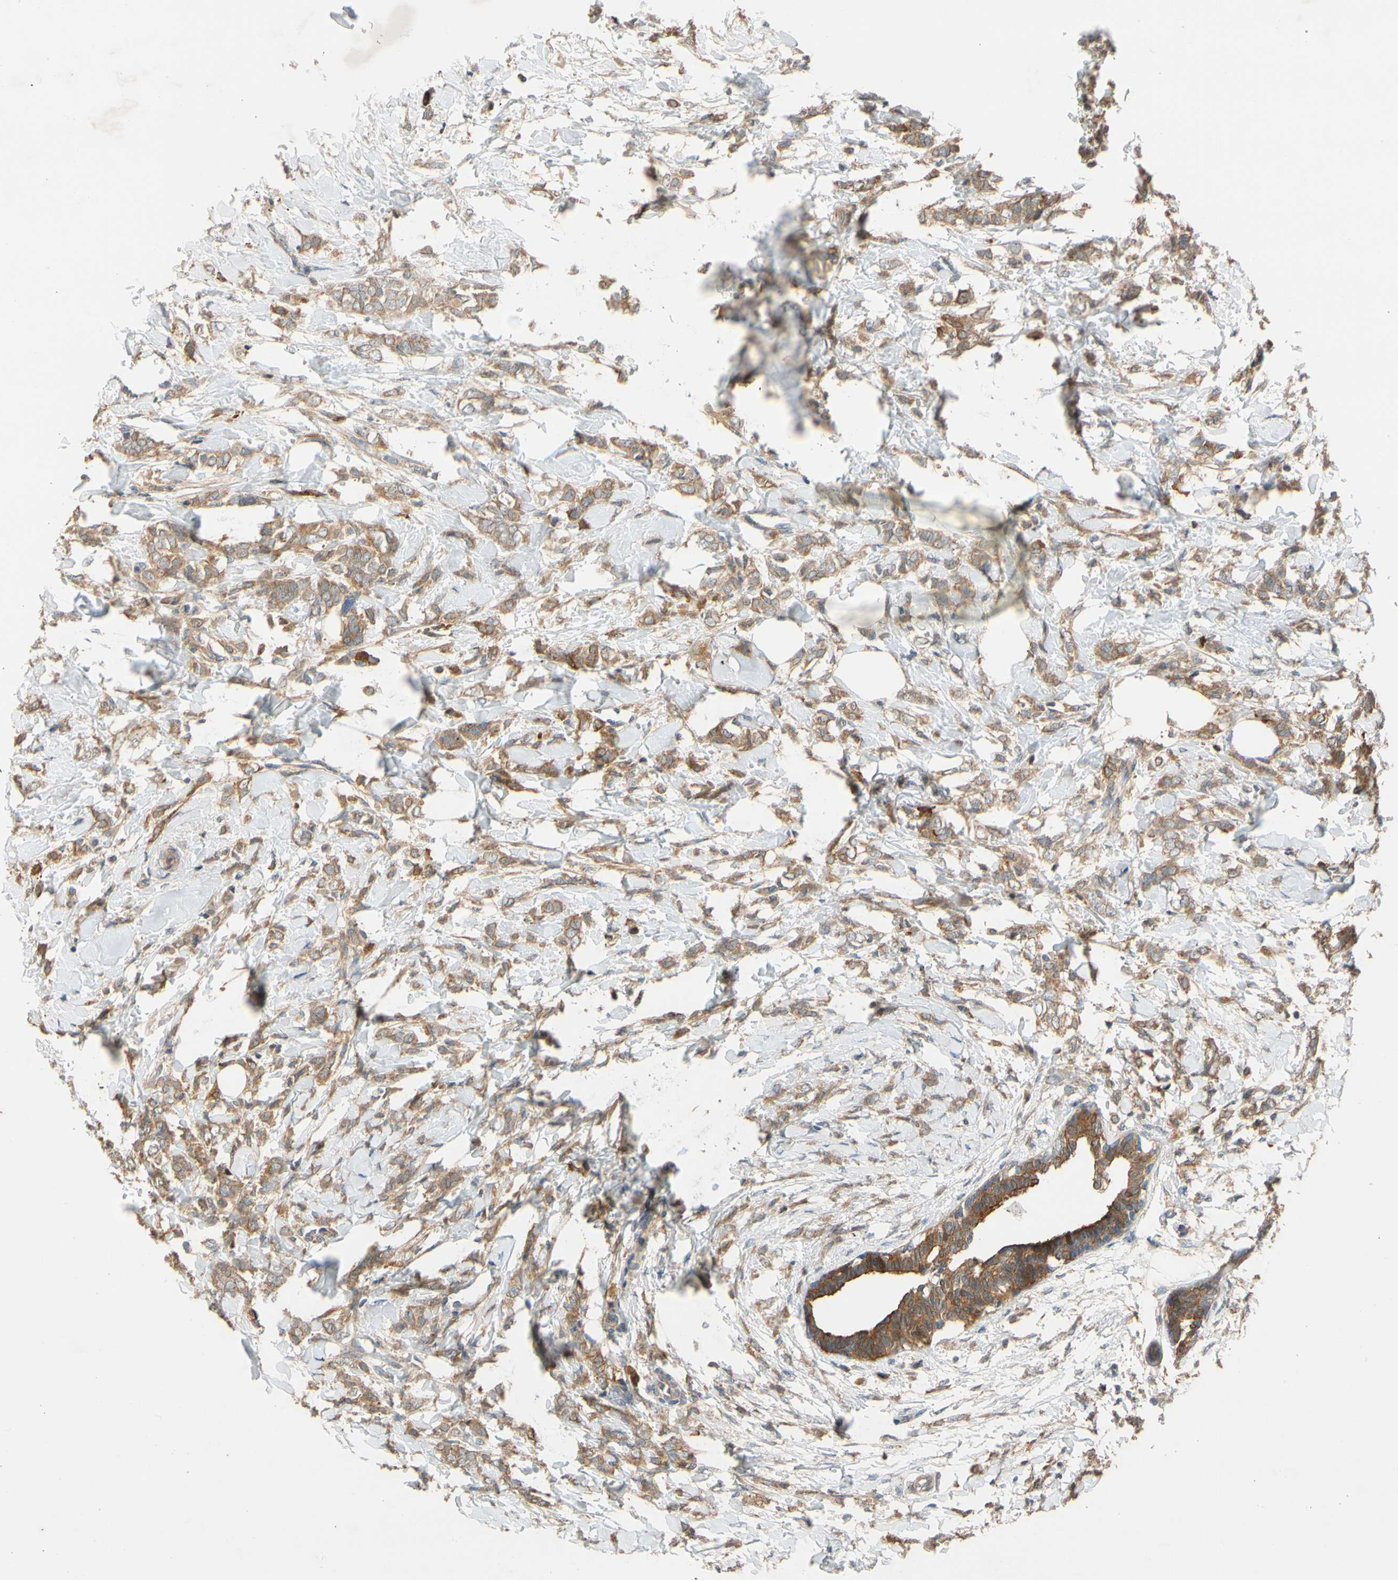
{"staining": {"intensity": "moderate", "quantity": ">75%", "location": "cytoplasmic/membranous"}, "tissue": "breast cancer", "cell_type": "Tumor cells", "image_type": "cancer", "snomed": [{"axis": "morphology", "description": "Lobular carcinoma, in situ"}, {"axis": "morphology", "description": "Lobular carcinoma"}, {"axis": "topography", "description": "Breast"}], "caption": "Moderate cytoplasmic/membranous expression for a protein is present in about >75% of tumor cells of breast lobular carcinoma in situ using immunohistochemistry (IHC).", "gene": "USP46", "patient": {"sex": "female", "age": 41}}